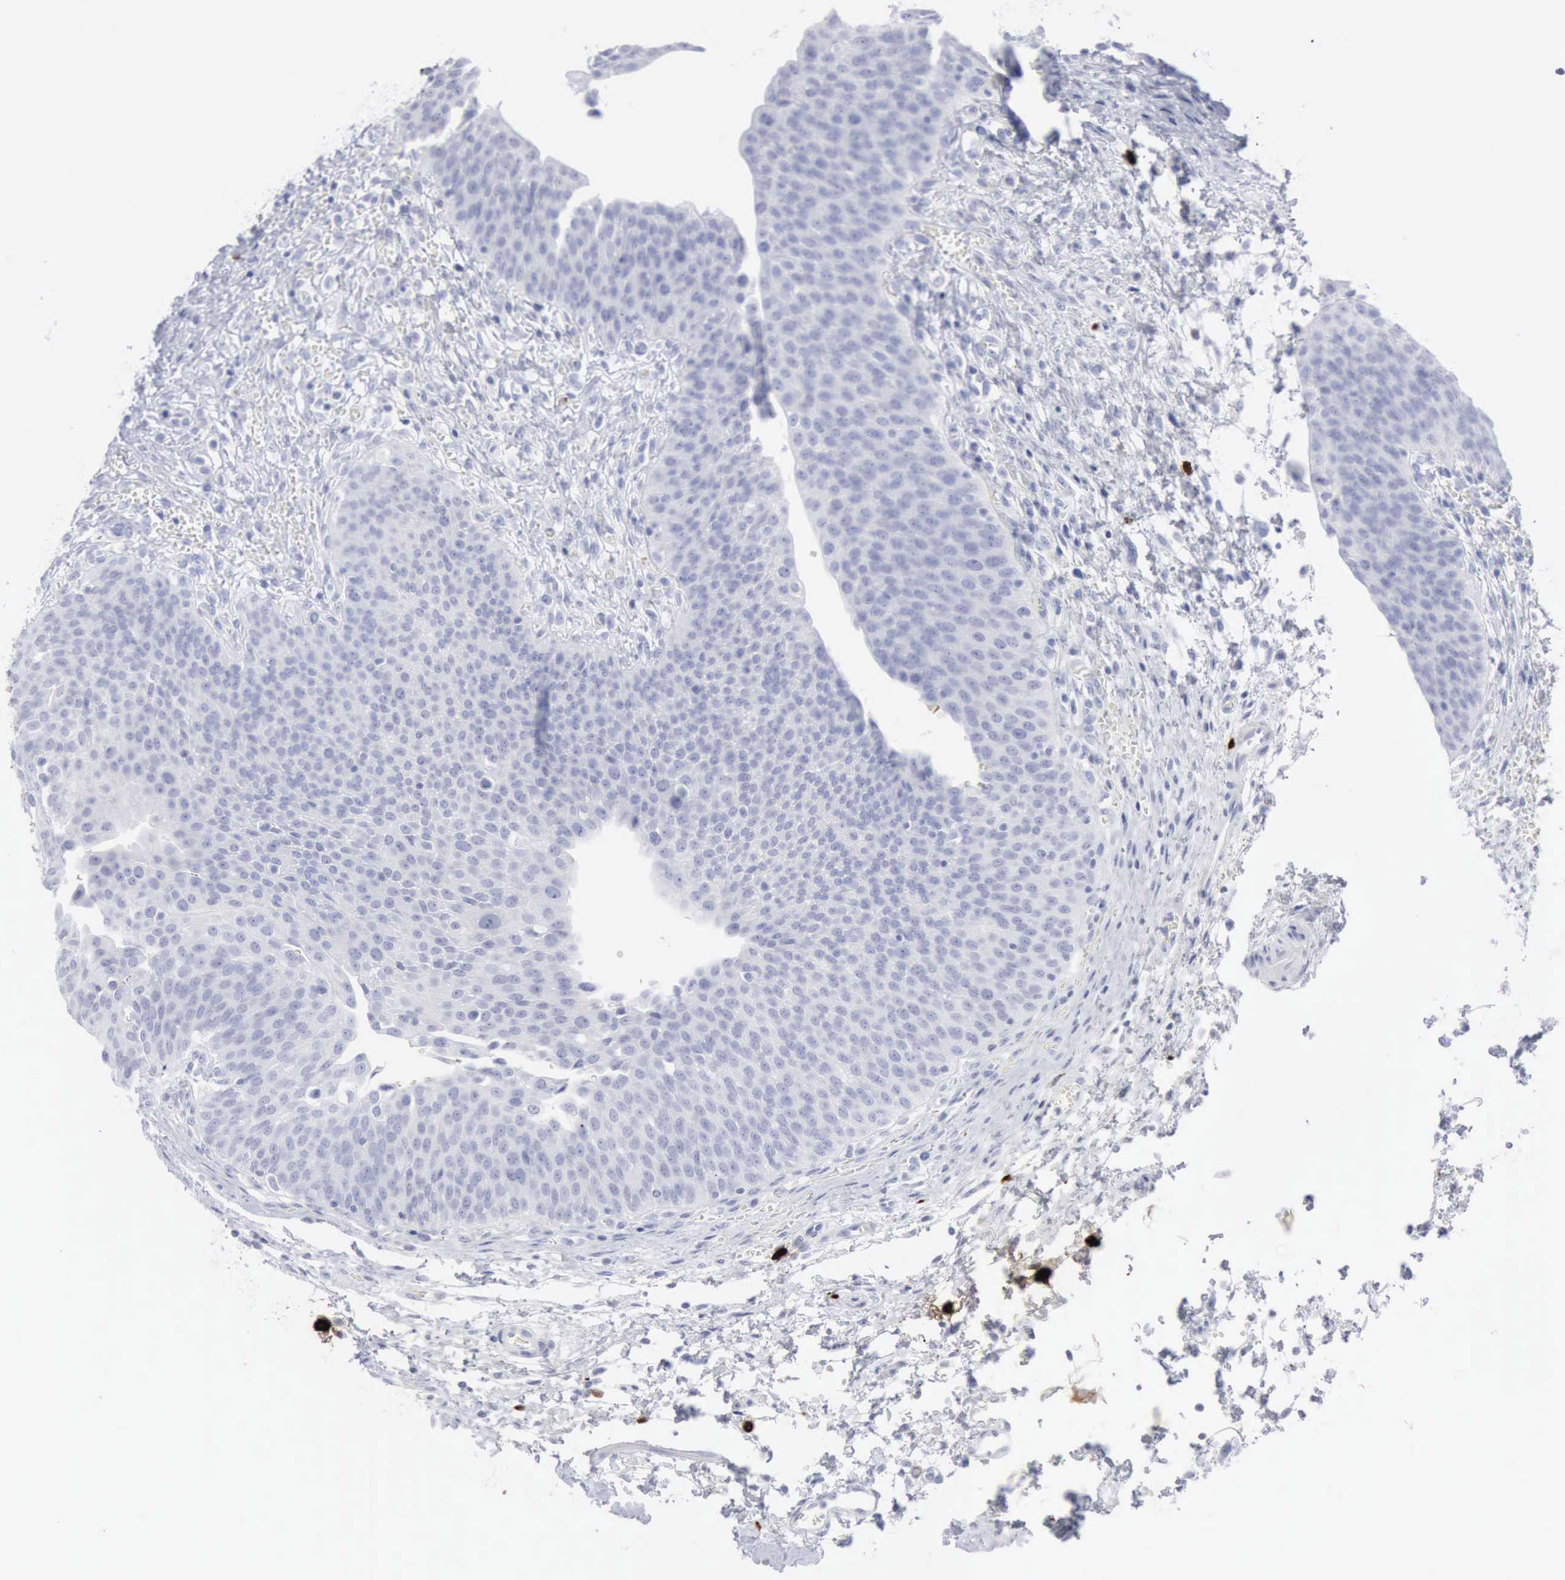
{"staining": {"intensity": "negative", "quantity": "none", "location": "none"}, "tissue": "urinary bladder", "cell_type": "Urothelial cells", "image_type": "normal", "snomed": [{"axis": "morphology", "description": "Normal tissue, NOS"}, {"axis": "topography", "description": "Smooth muscle"}, {"axis": "topography", "description": "Urinary bladder"}], "caption": "Human urinary bladder stained for a protein using immunohistochemistry exhibits no staining in urothelial cells.", "gene": "CMA1", "patient": {"sex": "male", "age": 35}}